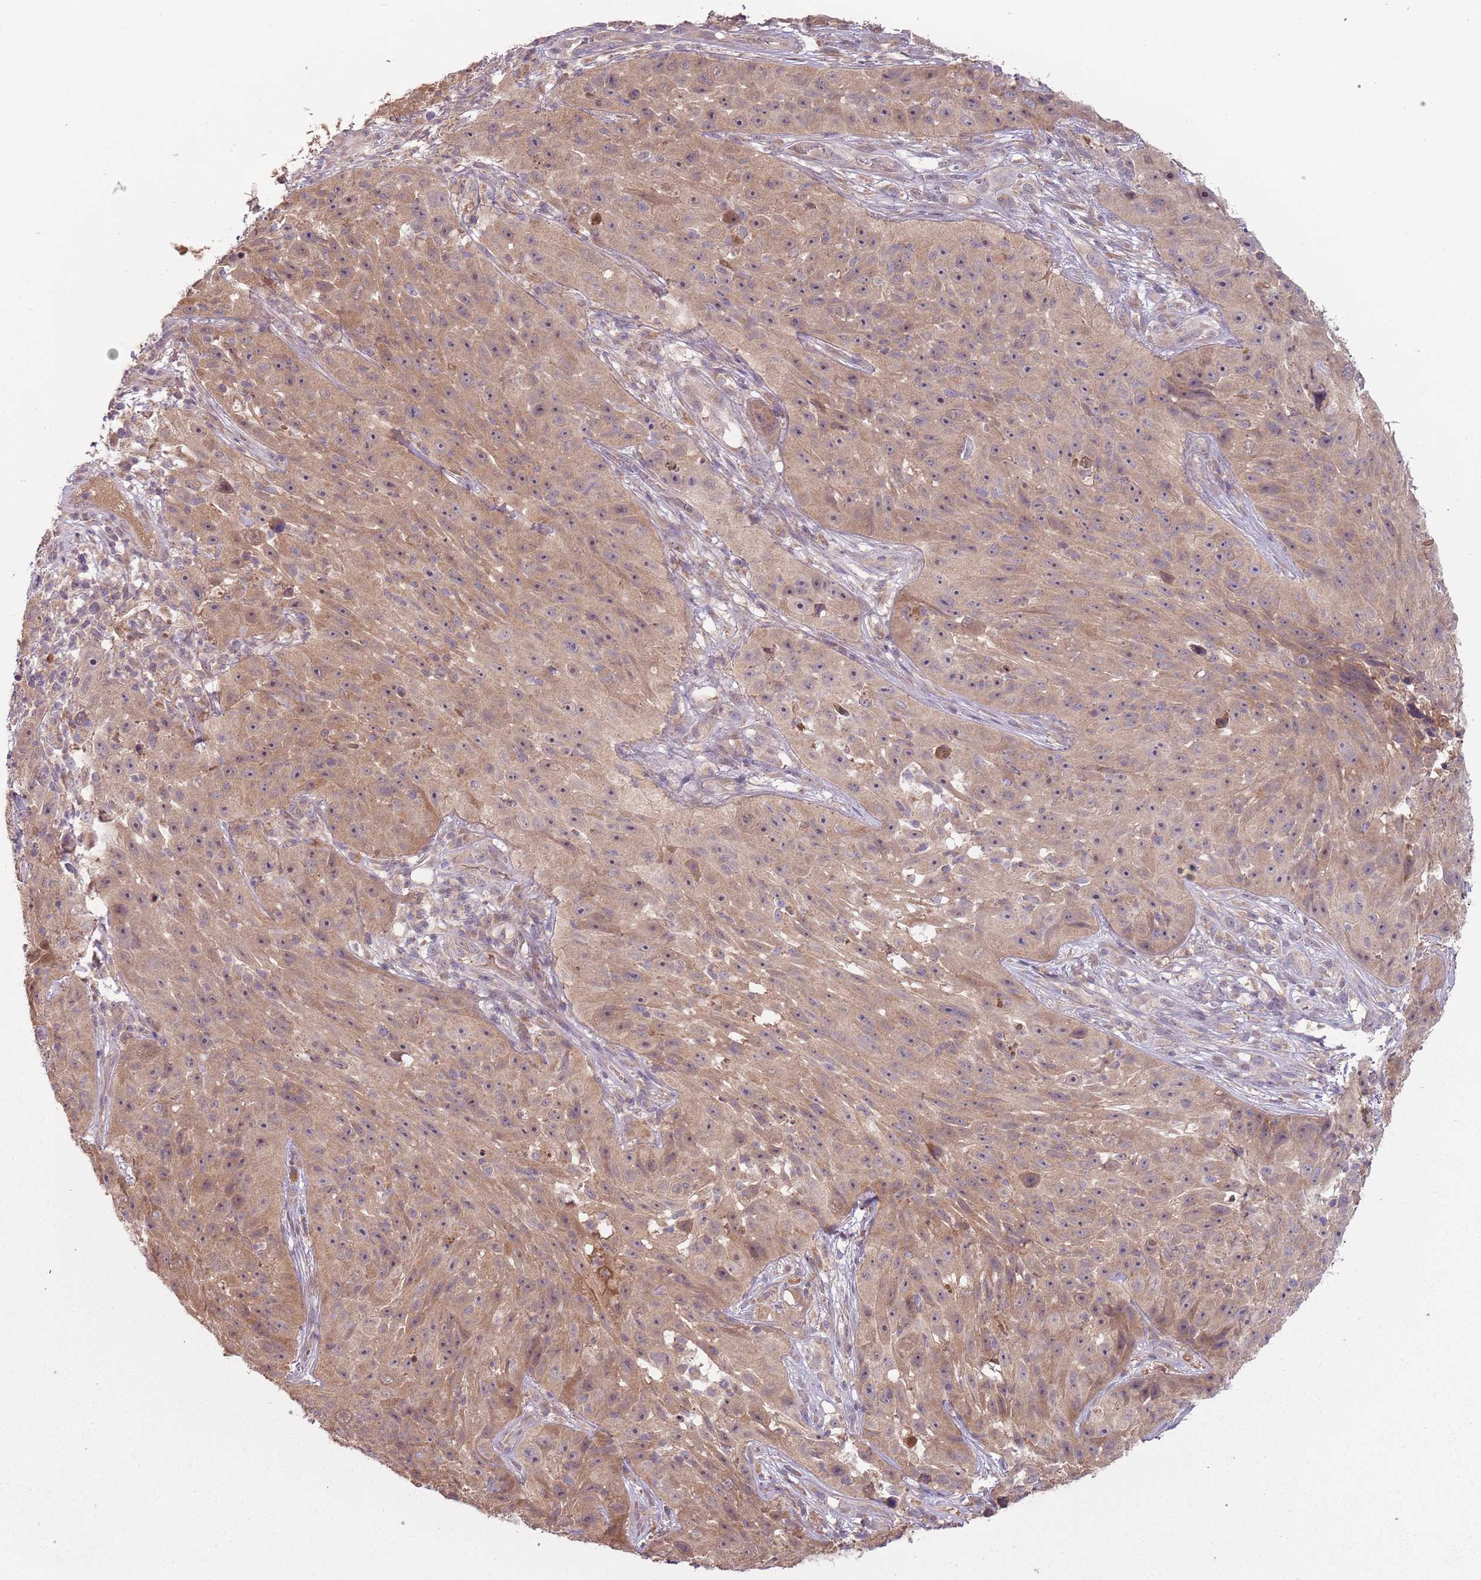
{"staining": {"intensity": "moderate", "quantity": ">75%", "location": "cytoplasmic/membranous,nuclear"}, "tissue": "skin cancer", "cell_type": "Tumor cells", "image_type": "cancer", "snomed": [{"axis": "morphology", "description": "Squamous cell carcinoma, NOS"}, {"axis": "topography", "description": "Skin"}], "caption": "DAB (3,3'-diaminobenzidine) immunohistochemical staining of human skin cancer exhibits moderate cytoplasmic/membranous and nuclear protein staining in approximately >75% of tumor cells. Using DAB (3,3'-diaminobenzidine) (brown) and hematoxylin (blue) stains, captured at high magnification using brightfield microscopy.", "gene": "FECH", "patient": {"sex": "female", "age": 87}}